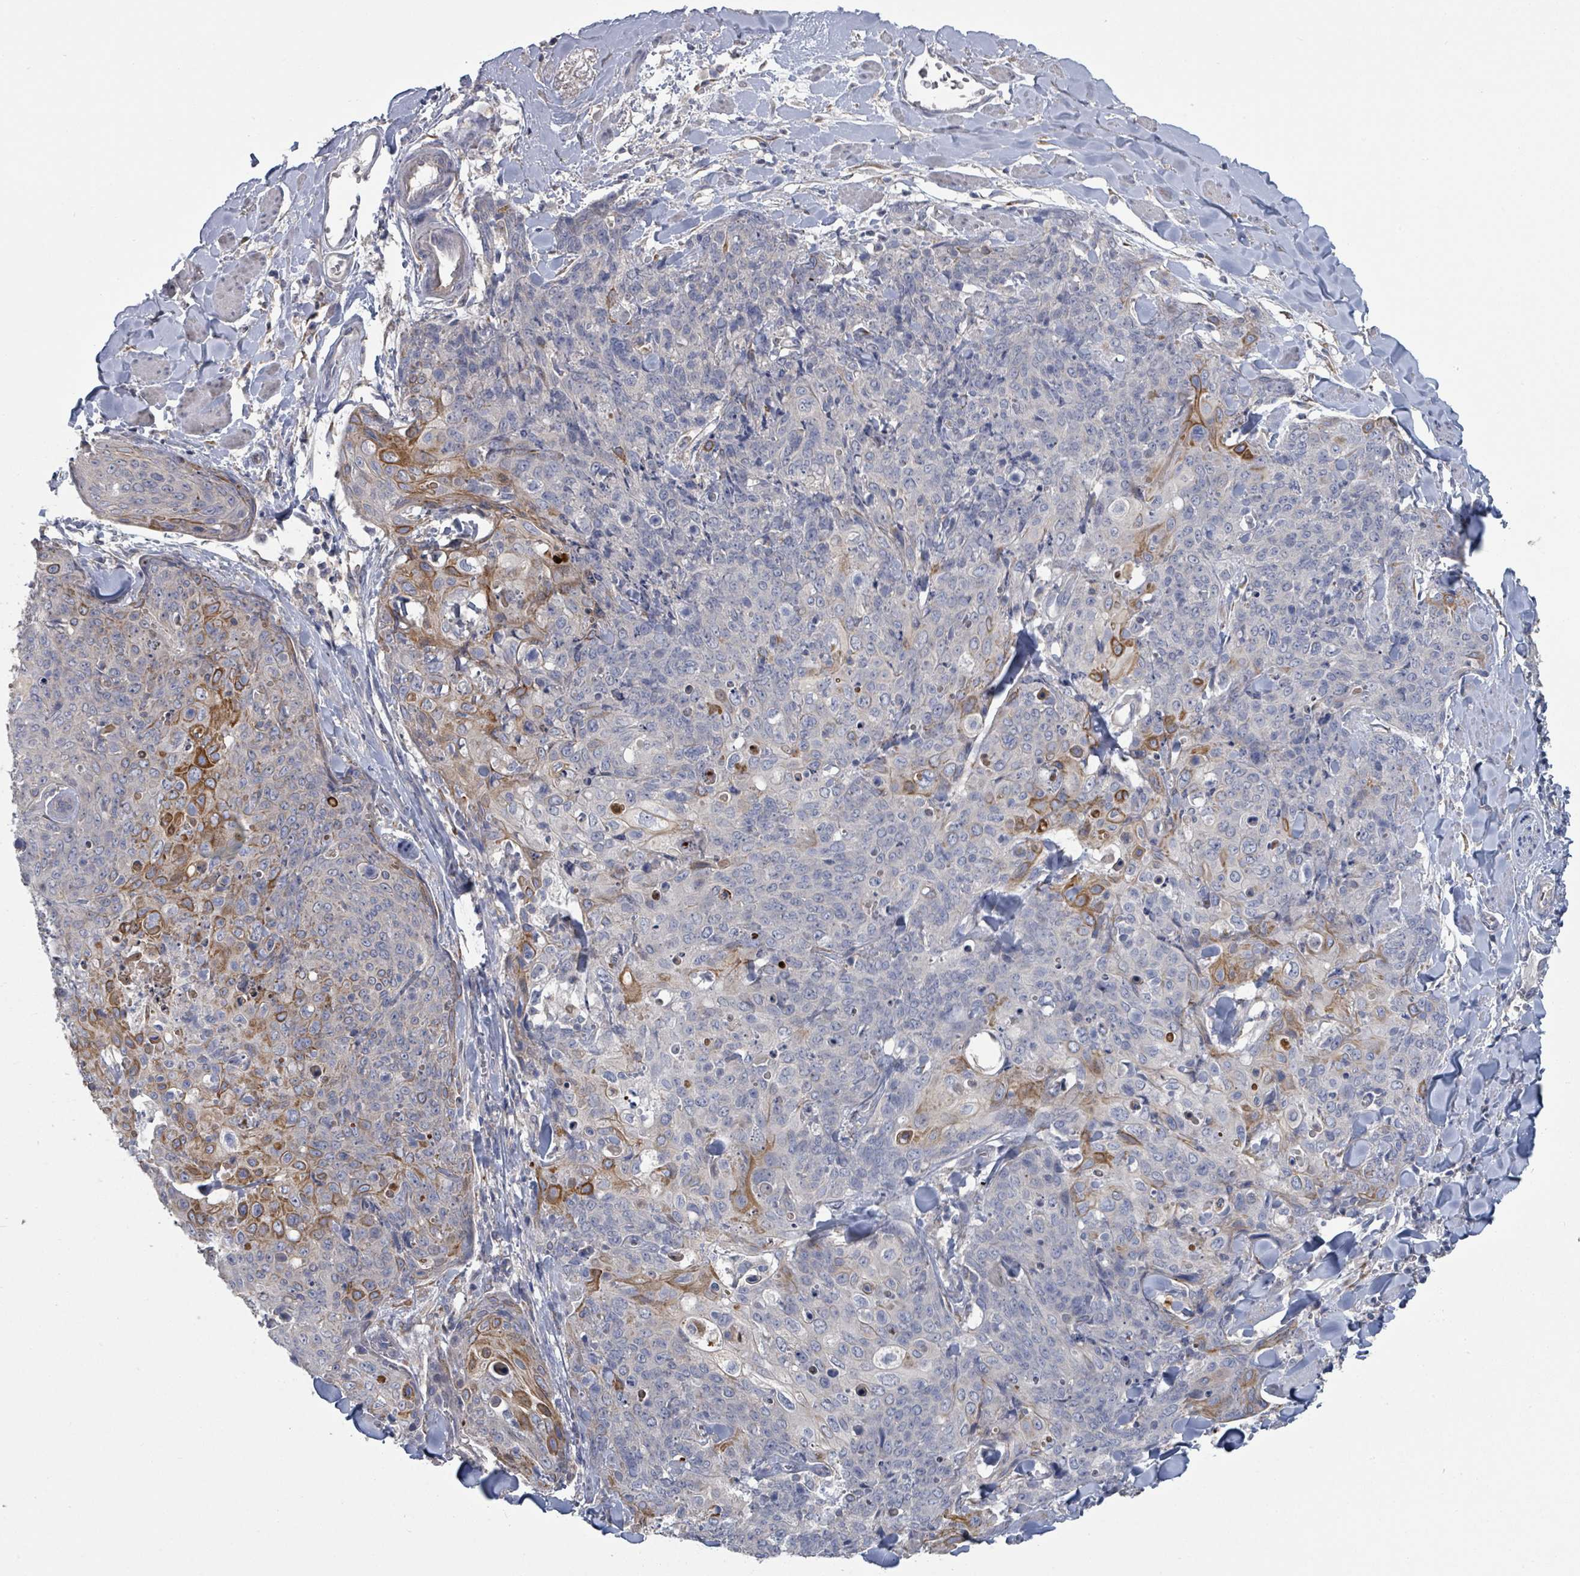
{"staining": {"intensity": "moderate", "quantity": "<25%", "location": "cytoplasmic/membranous"}, "tissue": "skin cancer", "cell_type": "Tumor cells", "image_type": "cancer", "snomed": [{"axis": "morphology", "description": "Squamous cell carcinoma, NOS"}, {"axis": "topography", "description": "Skin"}, {"axis": "topography", "description": "Vulva"}], "caption": "This photomicrograph demonstrates immunohistochemistry staining of human skin cancer, with low moderate cytoplasmic/membranous expression in approximately <25% of tumor cells.", "gene": "SLC9A7", "patient": {"sex": "female", "age": 85}}